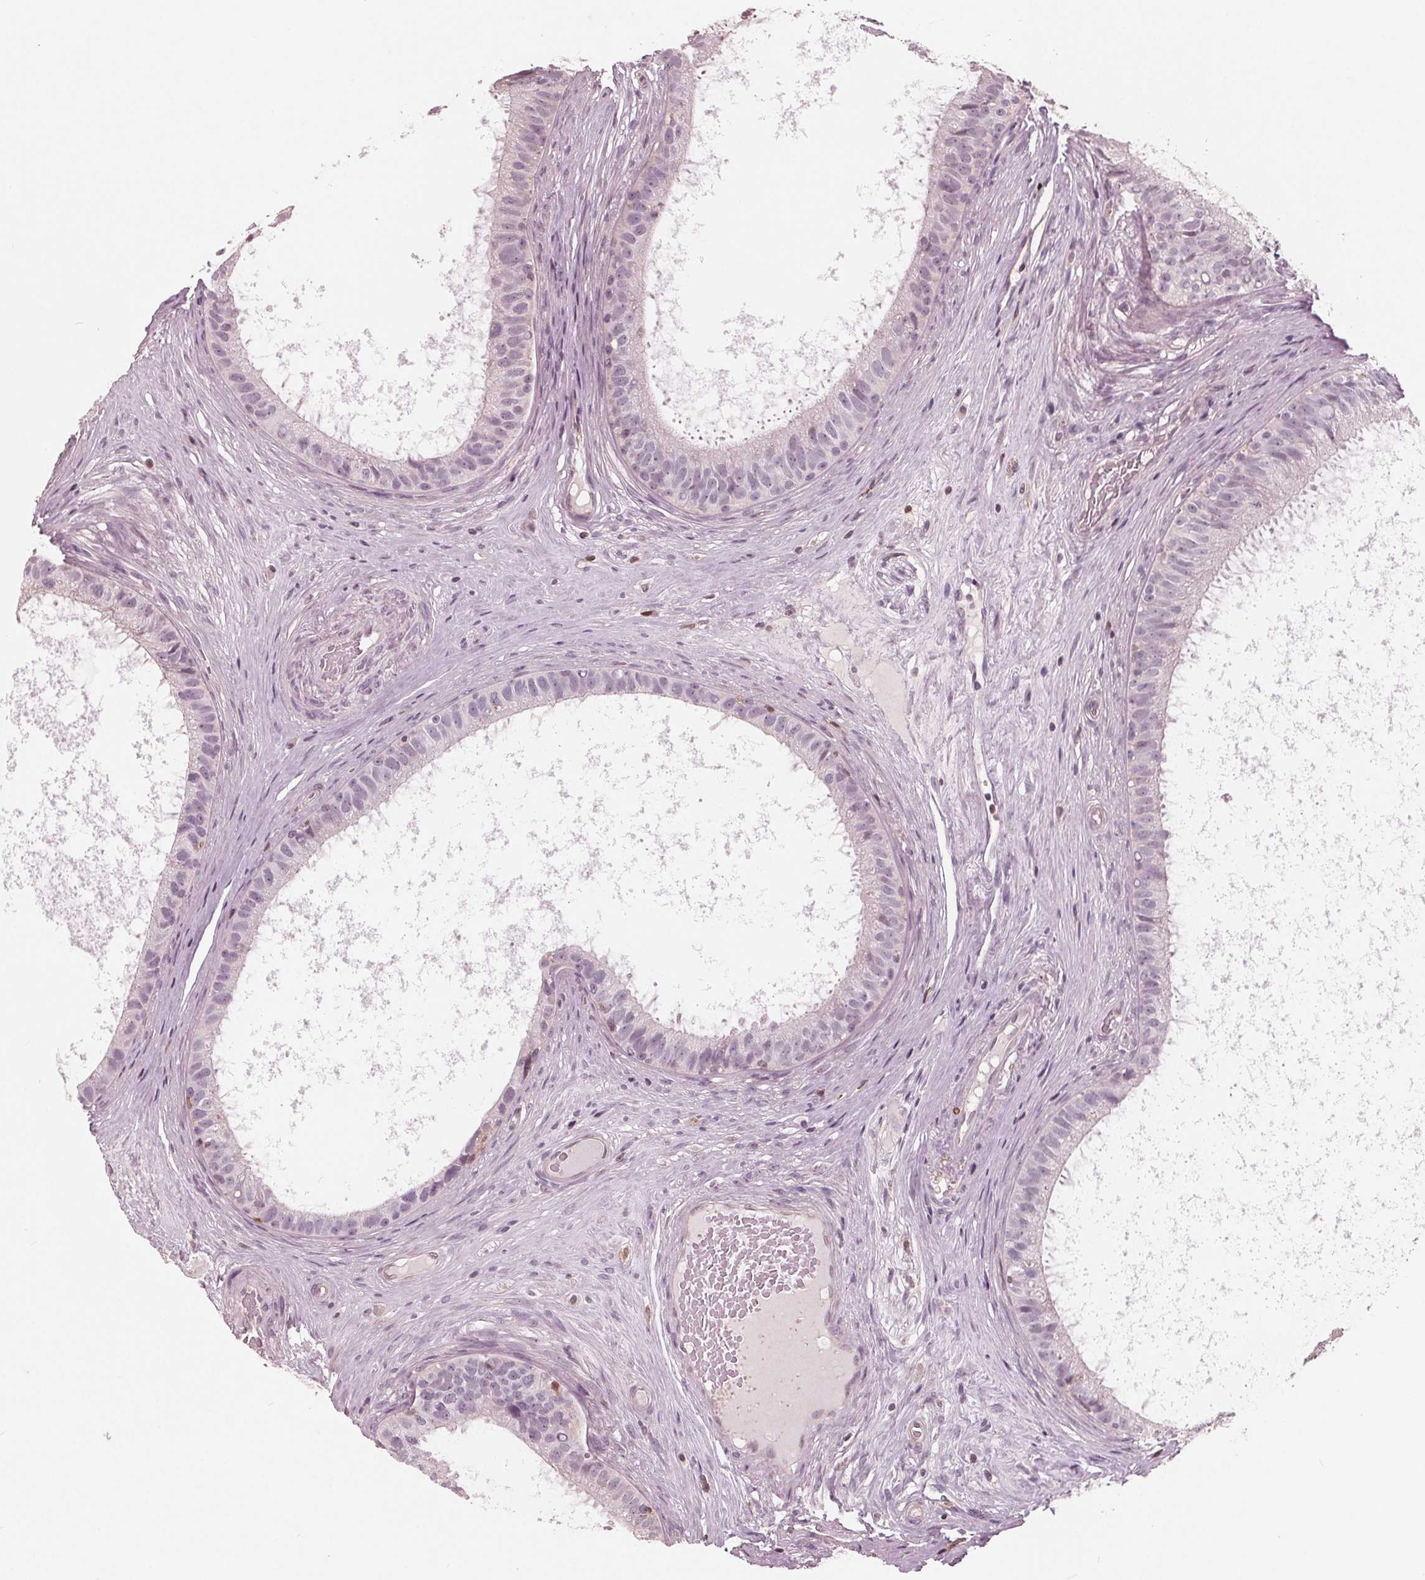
{"staining": {"intensity": "moderate", "quantity": "<25%", "location": "nuclear"}, "tissue": "epididymis", "cell_type": "Glandular cells", "image_type": "normal", "snomed": [{"axis": "morphology", "description": "Normal tissue, NOS"}, {"axis": "topography", "description": "Epididymis"}], "caption": "A low amount of moderate nuclear expression is appreciated in approximately <25% of glandular cells in normal epididymis. (DAB (3,3'-diaminobenzidine) IHC with brightfield microscopy, high magnification).", "gene": "ING3", "patient": {"sex": "male", "age": 59}}